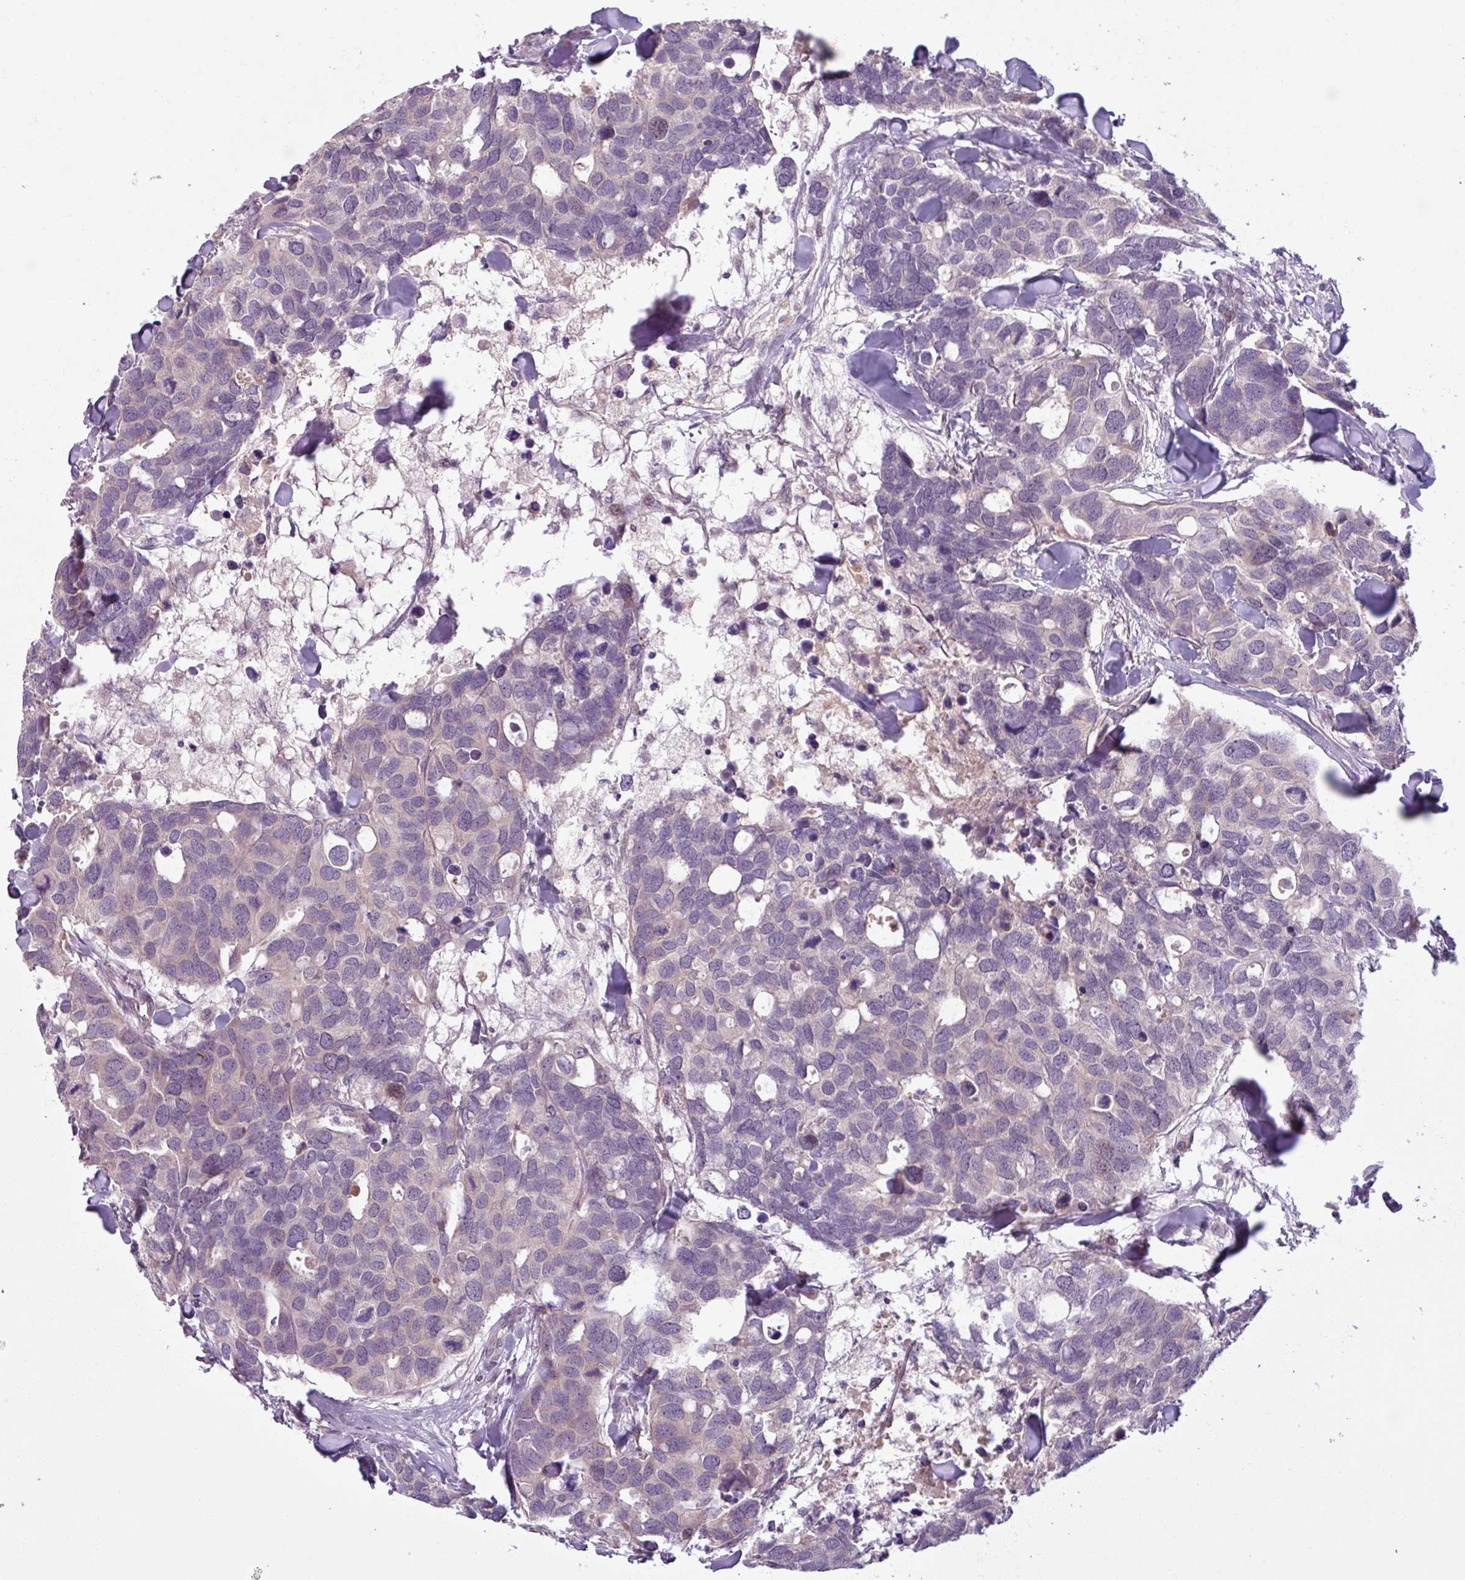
{"staining": {"intensity": "negative", "quantity": "none", "location": "none"}, "tissue": "breast cancer", "cell_type": "Tumor cells", "image_type": "cancer", "snomed": [{"axis": "morphology", "description": "Duct carcinoma"}, {"axis": "topography", "description": "Breast"}], "caption": "Human intraductal carcinoma (breast) stained for a protein using immunohistochemistry reveals no expression in tumor cells.", "gene": "OGFOD3", "patient": {"sex": "female", "age": 83}}